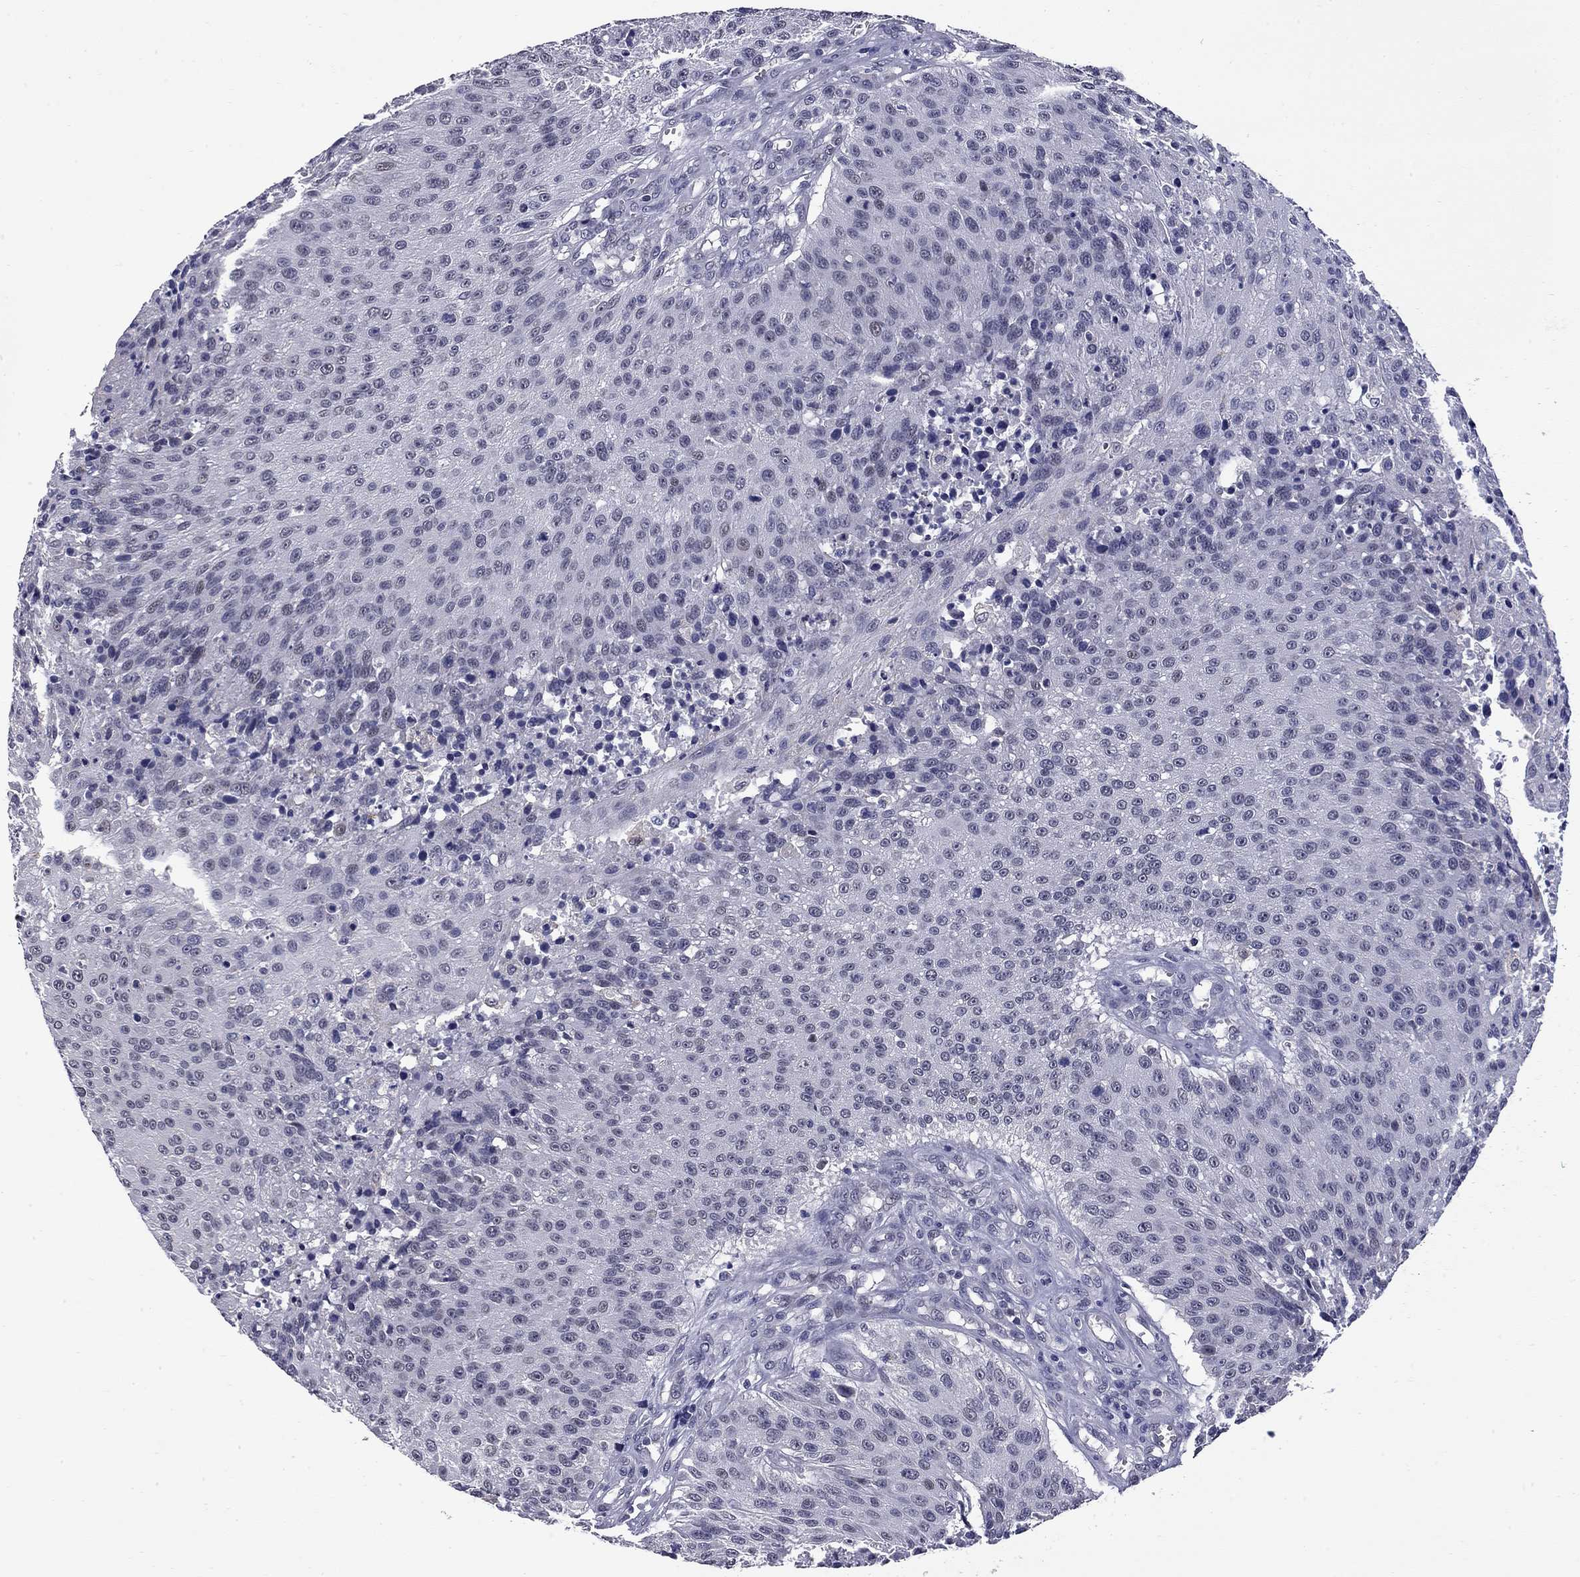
{"staining": {"intensity": "negative", "quantity": "none", "location": "none"}, "tissue": "urothelial cancer", "cell_type": "Tumor cells", "image_type": "cancer", "snomed": [{"axis": "morphology", "description": "Urothelial carcinoma, NOS"}, {"axis": "topography", "description": "Urinary bladder"}], "caption": "A high-resolution image shows immunohistochemistry staining of urothelial cancer, which shows no significant positivity in tumor cells.", "gene": "HTR4", "patient": {"sex": "male", "age": 55}}